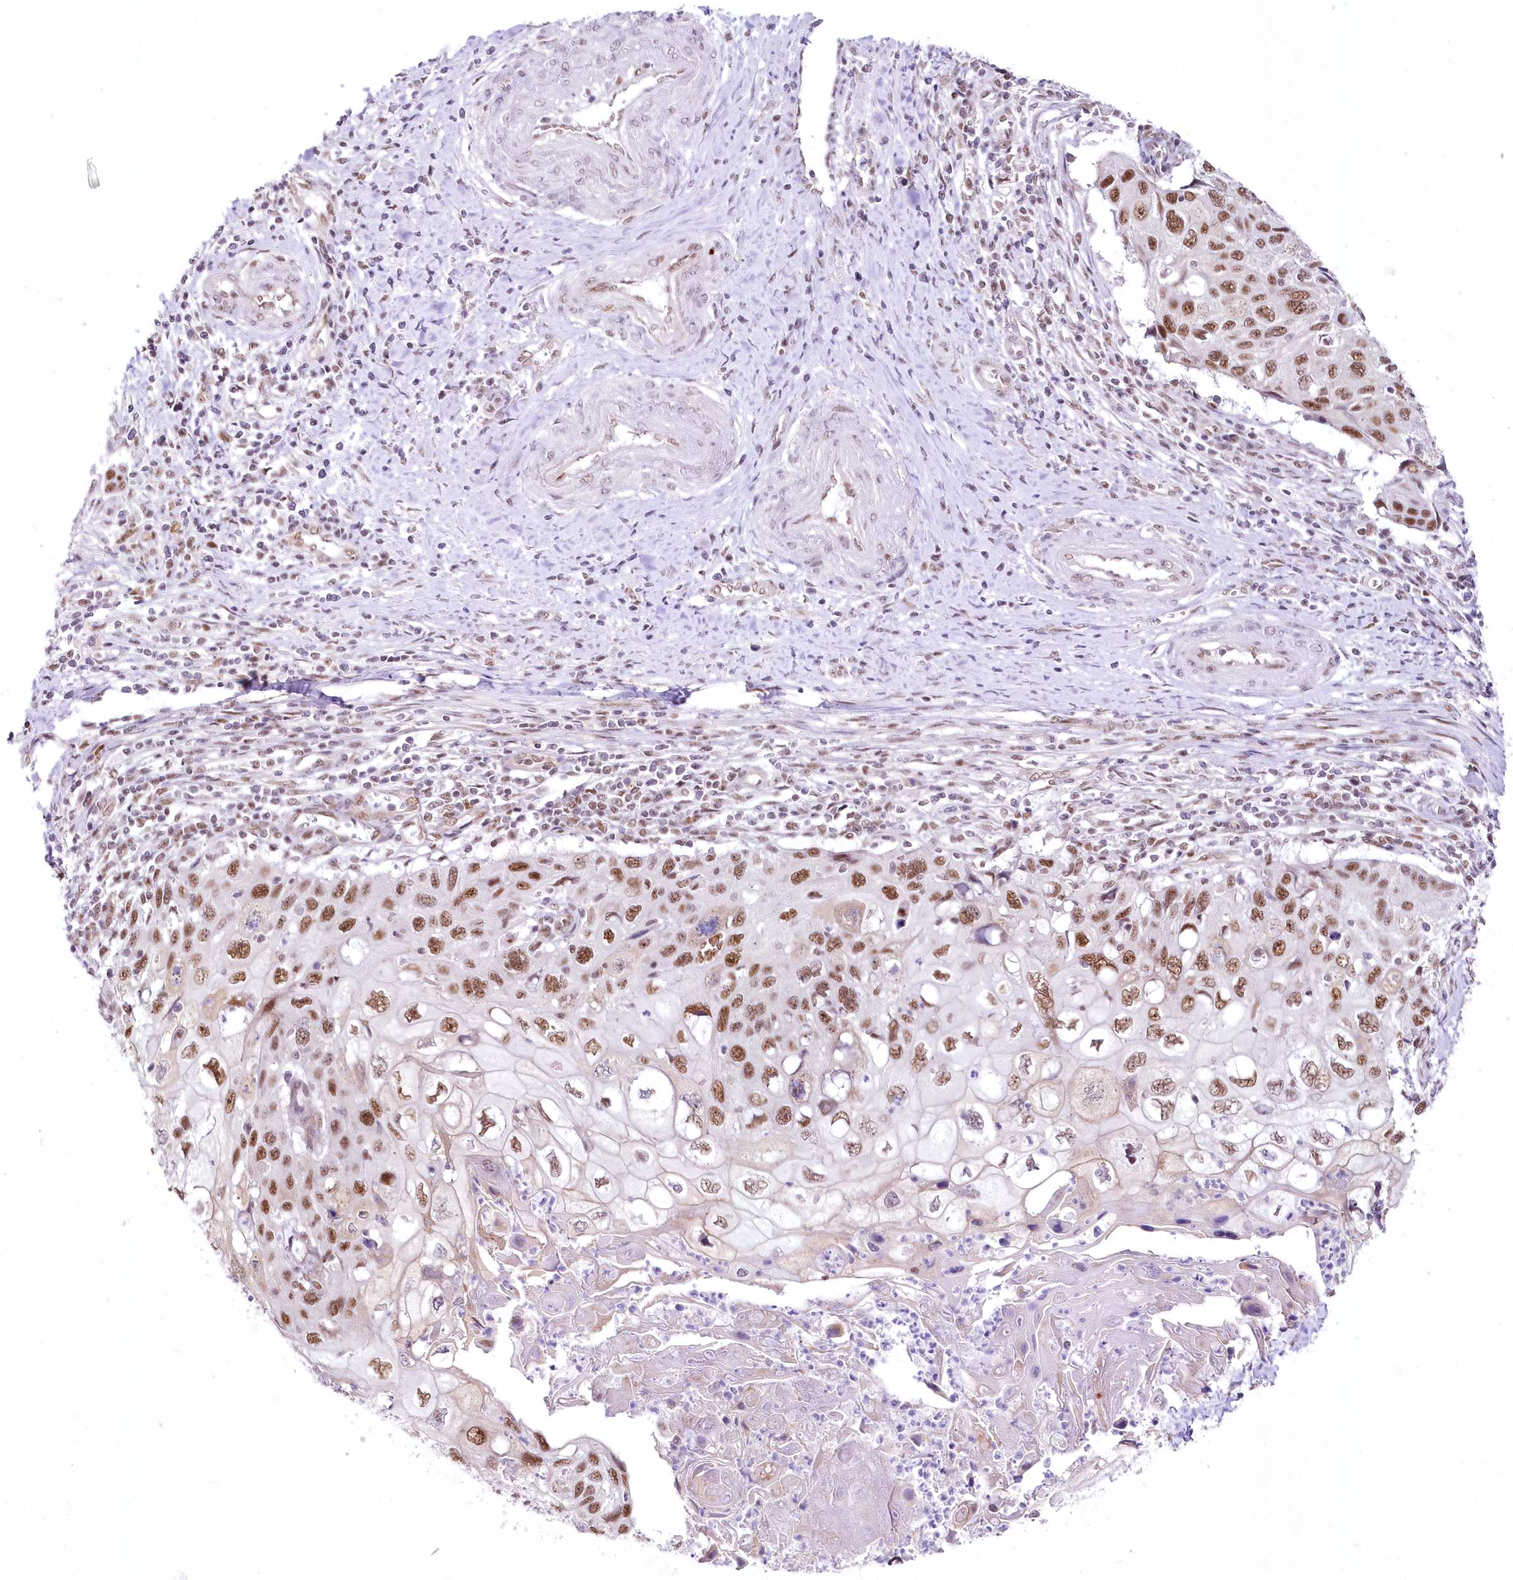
{"staining": {"intensity": "moderate", "quantity": ">75%", "location": "nuclear"}, "tissue": "cervical cancer", "cell_type": "Tumor cells", "image_type": "cancer", "snomed": [{"axis": "morphology", "description": "Squamous cell carcinoma, NOS"}, {"axis": "topography", "description": "Cervix"}], "caption": "Protein staining of cervical cancer tissue exhibits moderate nuclear positivity in approximately >75% of tumor cells.", "gene": "NSUN2", "patient": {"sex": "female", "age": 70}}